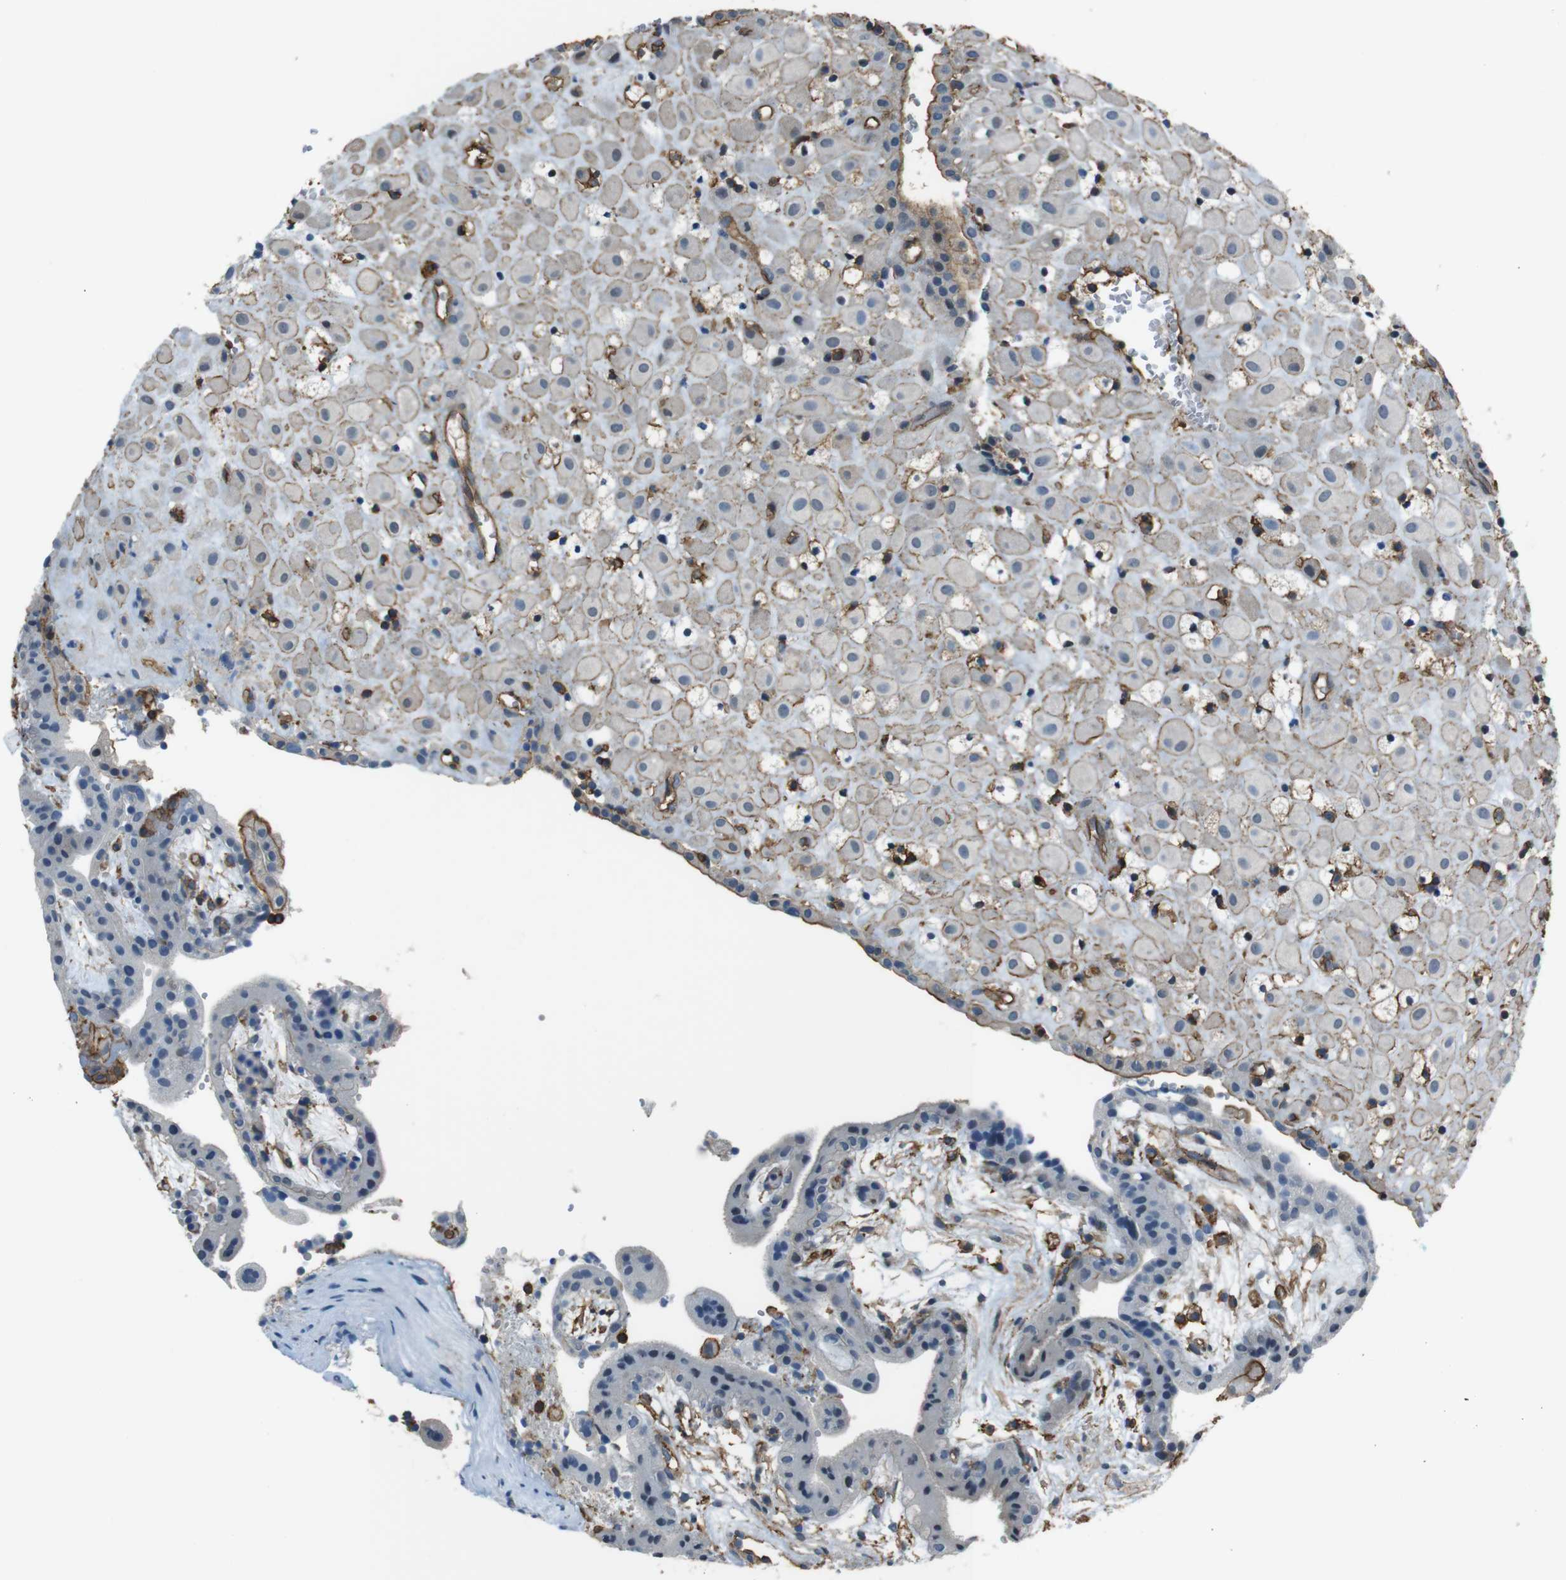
{"staining": {"intensity": "weak", "quantity": "25%-75%", "location": "cytoplasmic/membranous"}, "tissue": "placenta", "cell_type": "Decidual cells", "image_type": "normal", "snomed": [{"axis": "morphology", "description": "Normal tissue, NOS"}, {"axis": "topography", "description": "Placenta"}], "caption": "Placenta stained for a protein (brown) exhibits weak cytoplasmic/membranous positive positivity in about 25%-75% of decidual cells.", "gene": "FCAR", "patient": {"sex": "female", "age": 18}}